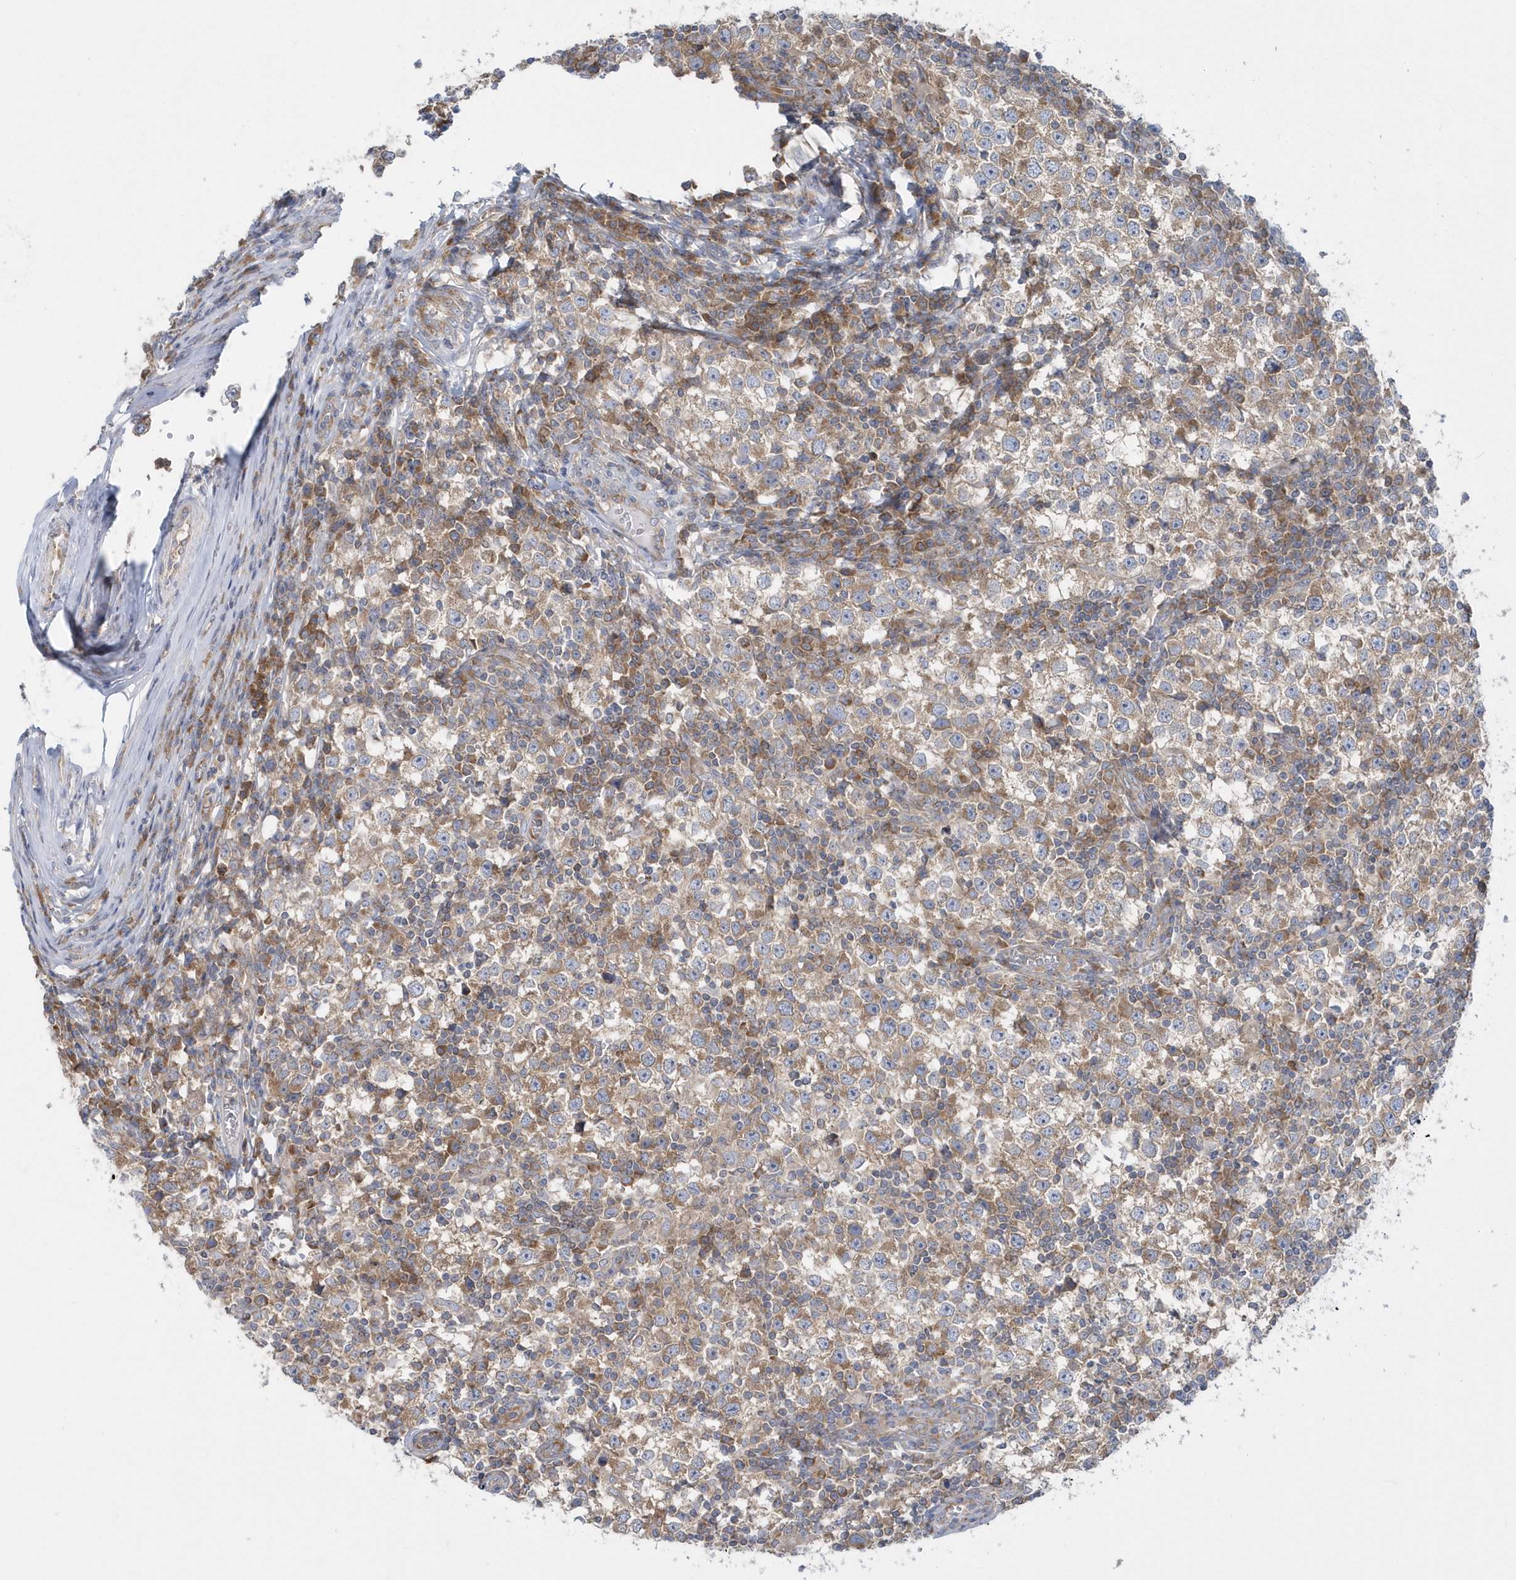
{"staining": {"intensity": "moderate", "quantity": "25%-75%", "location": "cytoplasmic/membranous"}, "tissue": "testis cancer", "cell_type": "Tumor cells", "image_type": "cancer", "snomed": [{"axis": "morphology", "description": "Seminoma, NOS"}, {"axis": "topography", "description": "Testis"}], "caption": "A high-resolution histopathology image shows IHC staining of testis seminoma, which shows moderate cytoplasmic/membranous staining in about 25%-75% of tumor cells.", "gene": "EIF3C", "patient": {"sex": "male", "age": 65}}